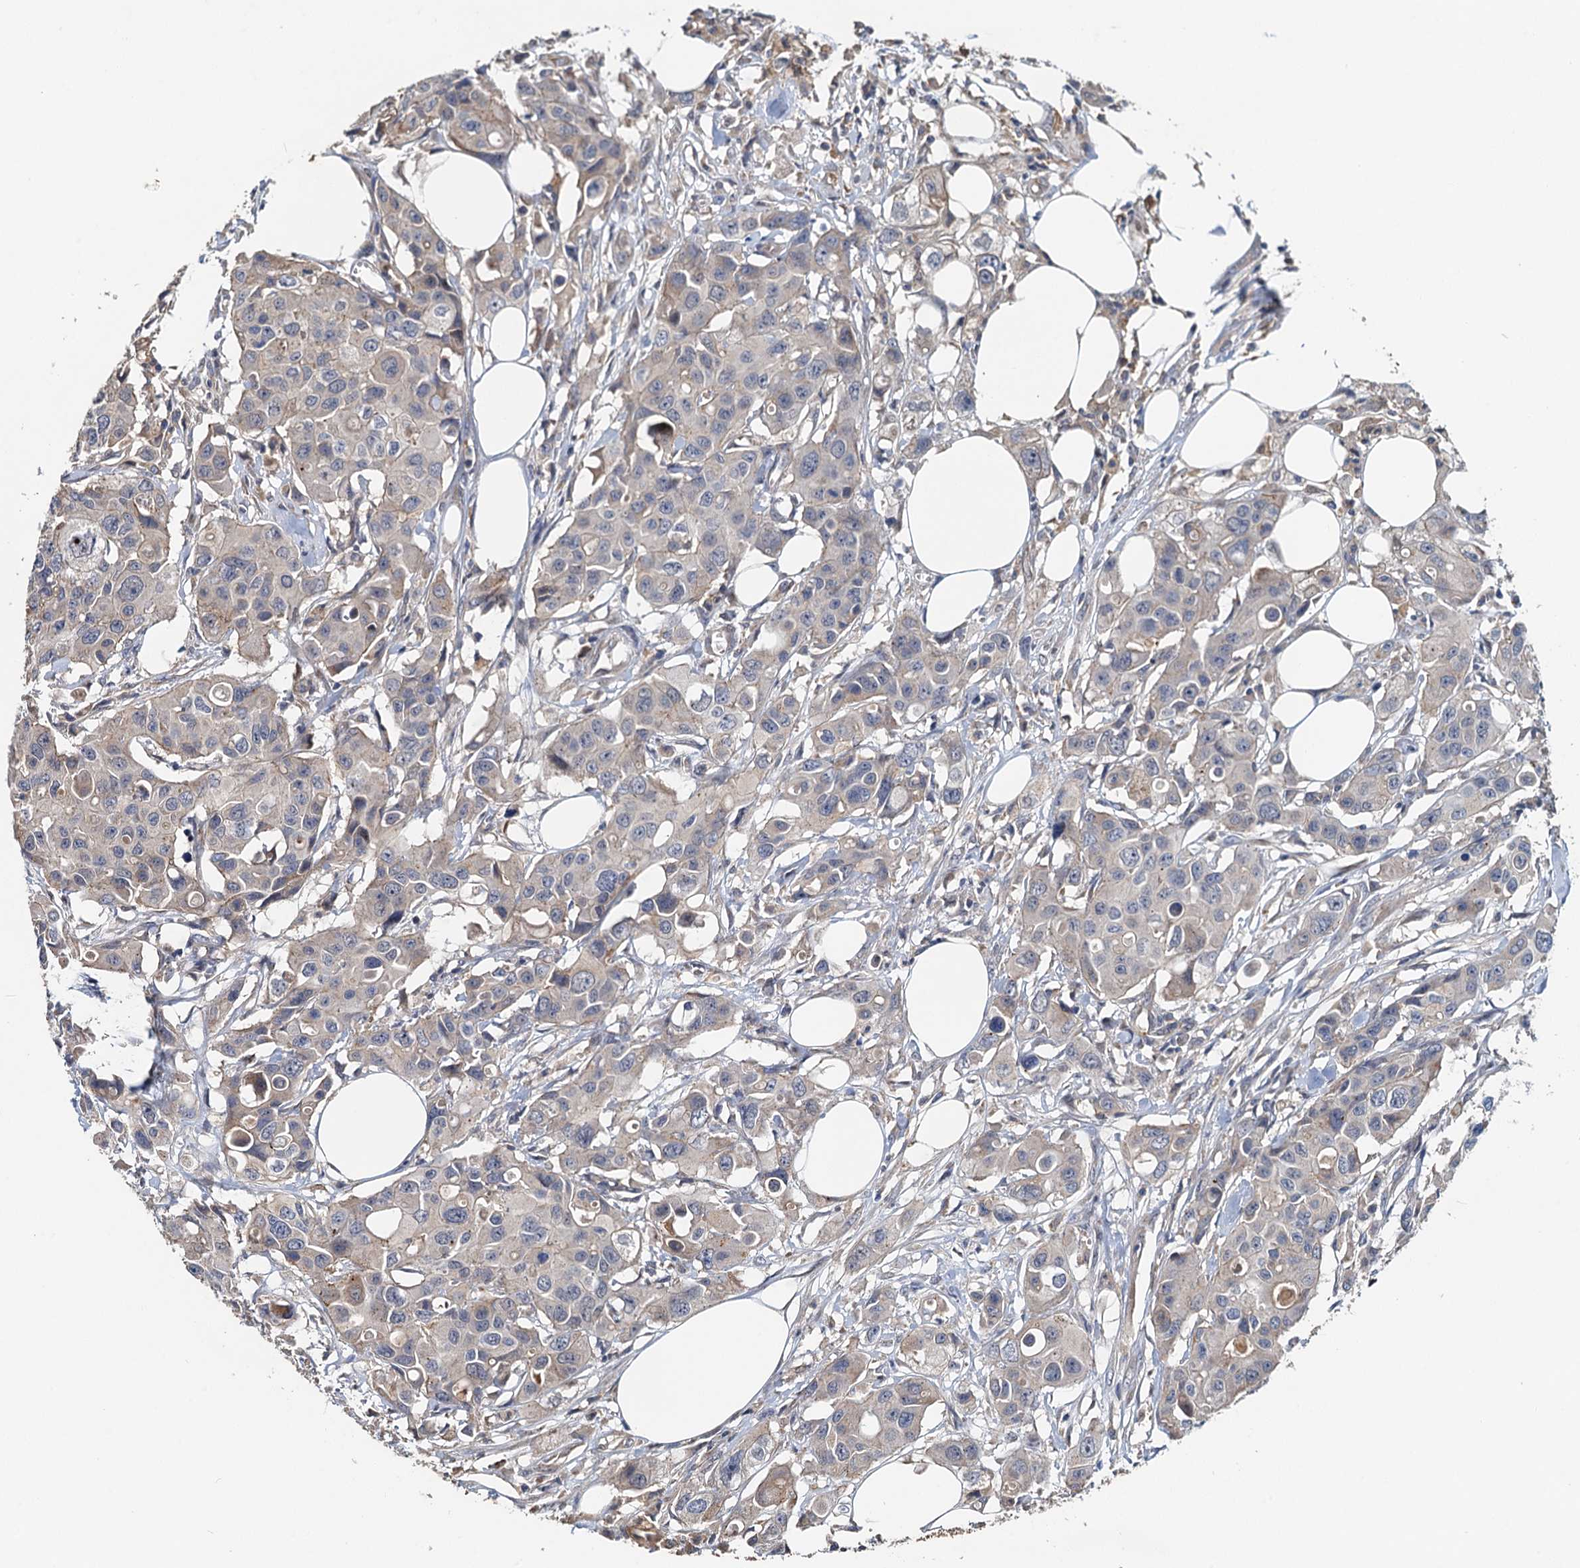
{"staining": {"intensity": "negative", "quantity": "none", "location": "none"}, "tissue": "colorectal cancer", "cell_type": "Tumor cells", "image_type": "cancer", "snomed": [{"axis": "morphology", "description": "Adenocarcinoma, NOS"}, {"axis": "topography", "description": "Colon"}], "caption": "Immunohistochemistry (IHC) of colorectal cancer (adenocarcinoma) shows no positivity in tumor cells. (DAB immunohistochemistry, high magnification).", "gene": "ZNF606", "patient": {"sex": "male", "age": 77}}